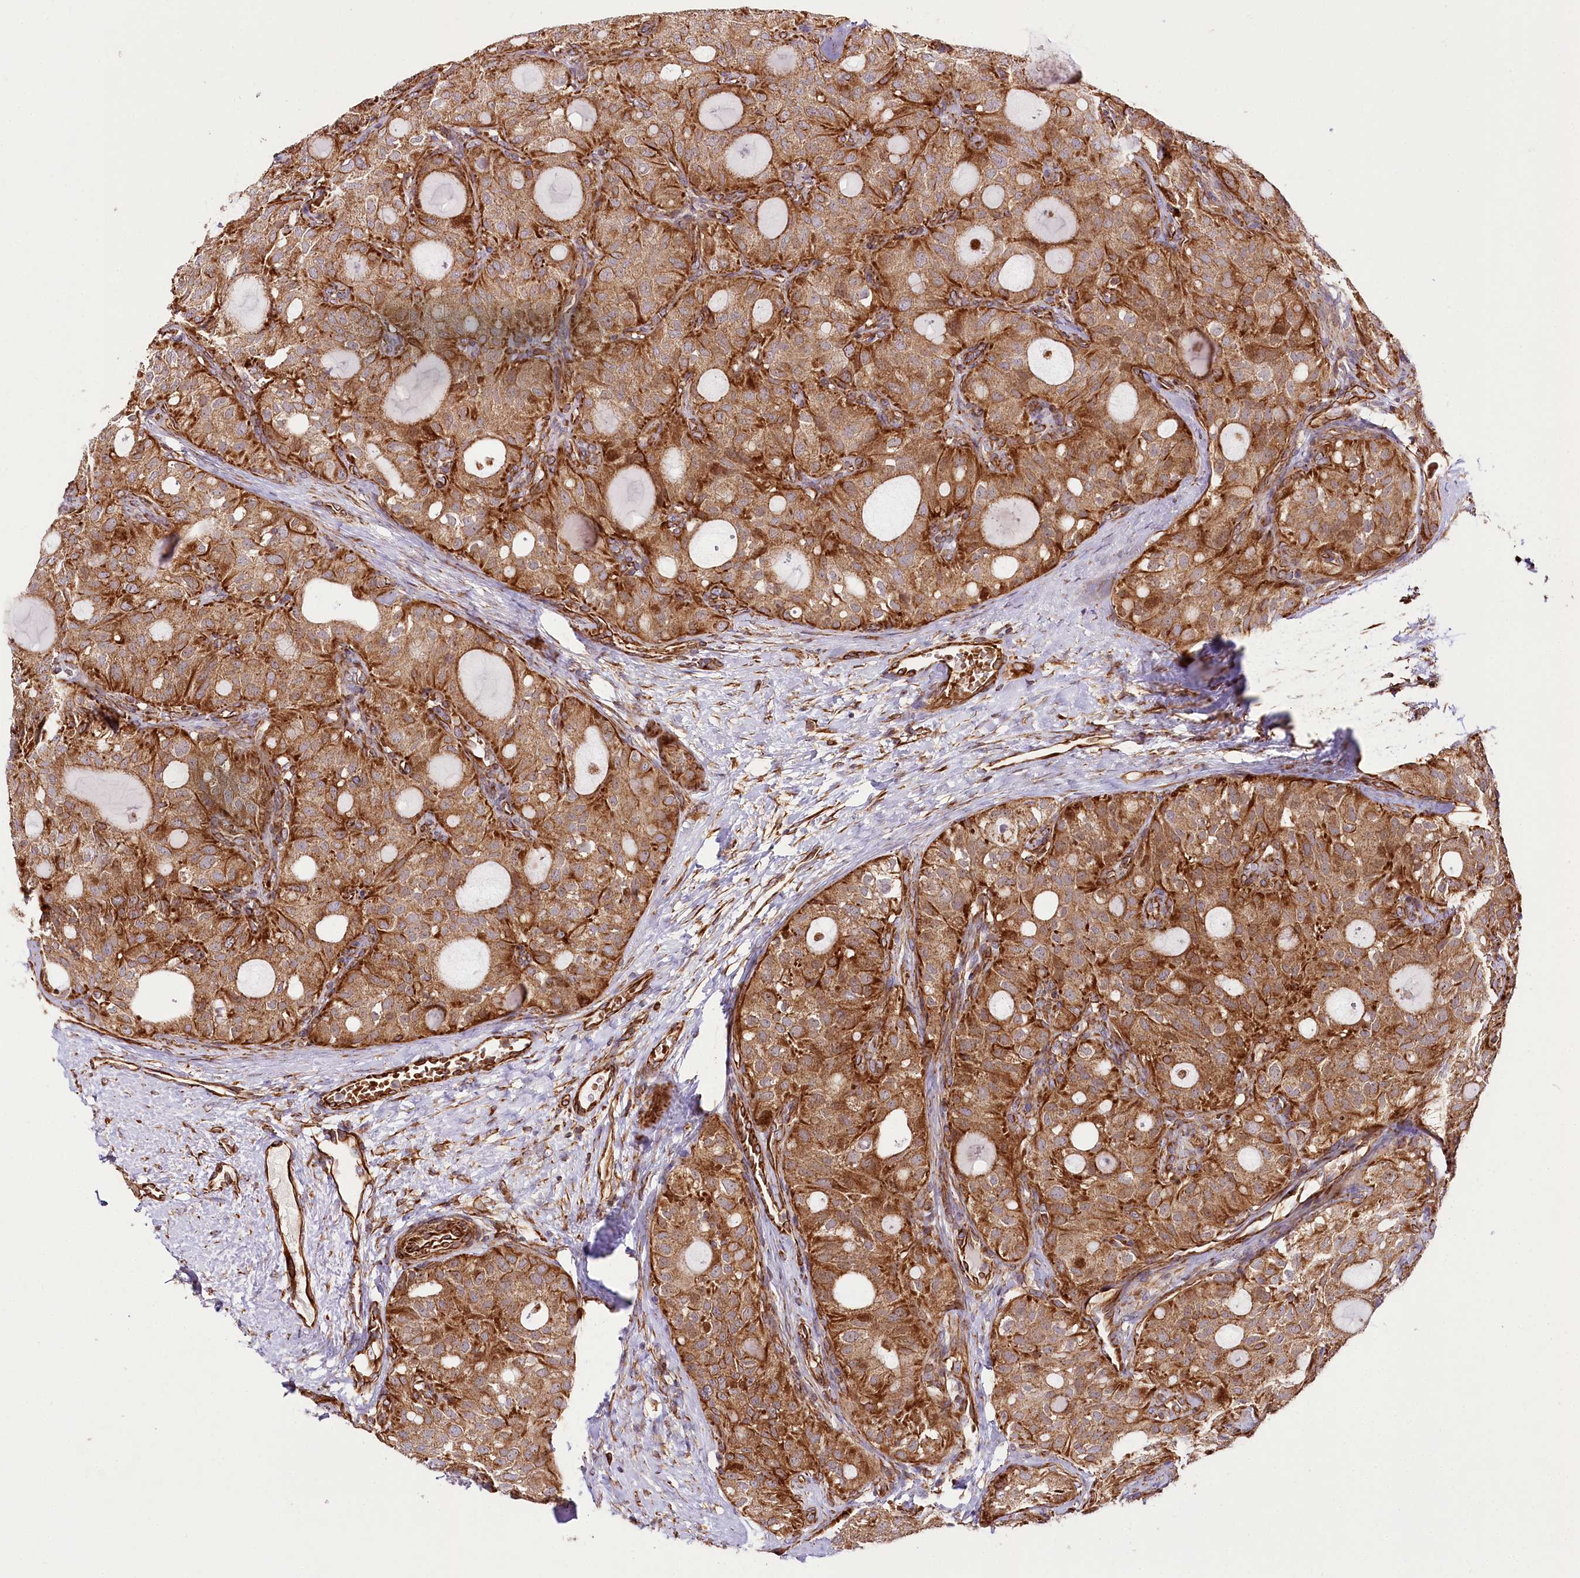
{"staining": {"intensity": "strong", "quantity": ">75%", "location": "cytoplasmic/membranous"}, "tissue": "thyroid cancer", "cell_type": "Tumor cells", "image_type": "cancer", "snomed": [{"axis": "morphology", "description": "Follicular adenoma carcinoma, NOS"}, {"axis": "topography", "description": "Thyroid gland"}], "caption": "This histopathology image reveals immunohistochemistry staining of human thyroid follicular adenoma carcinoma, with high strong cytoplasmic/membranous expression in about >75% of tumor cells.", "gene": "THUMPD3", "patient": {"sex": "male", "age": 75}}